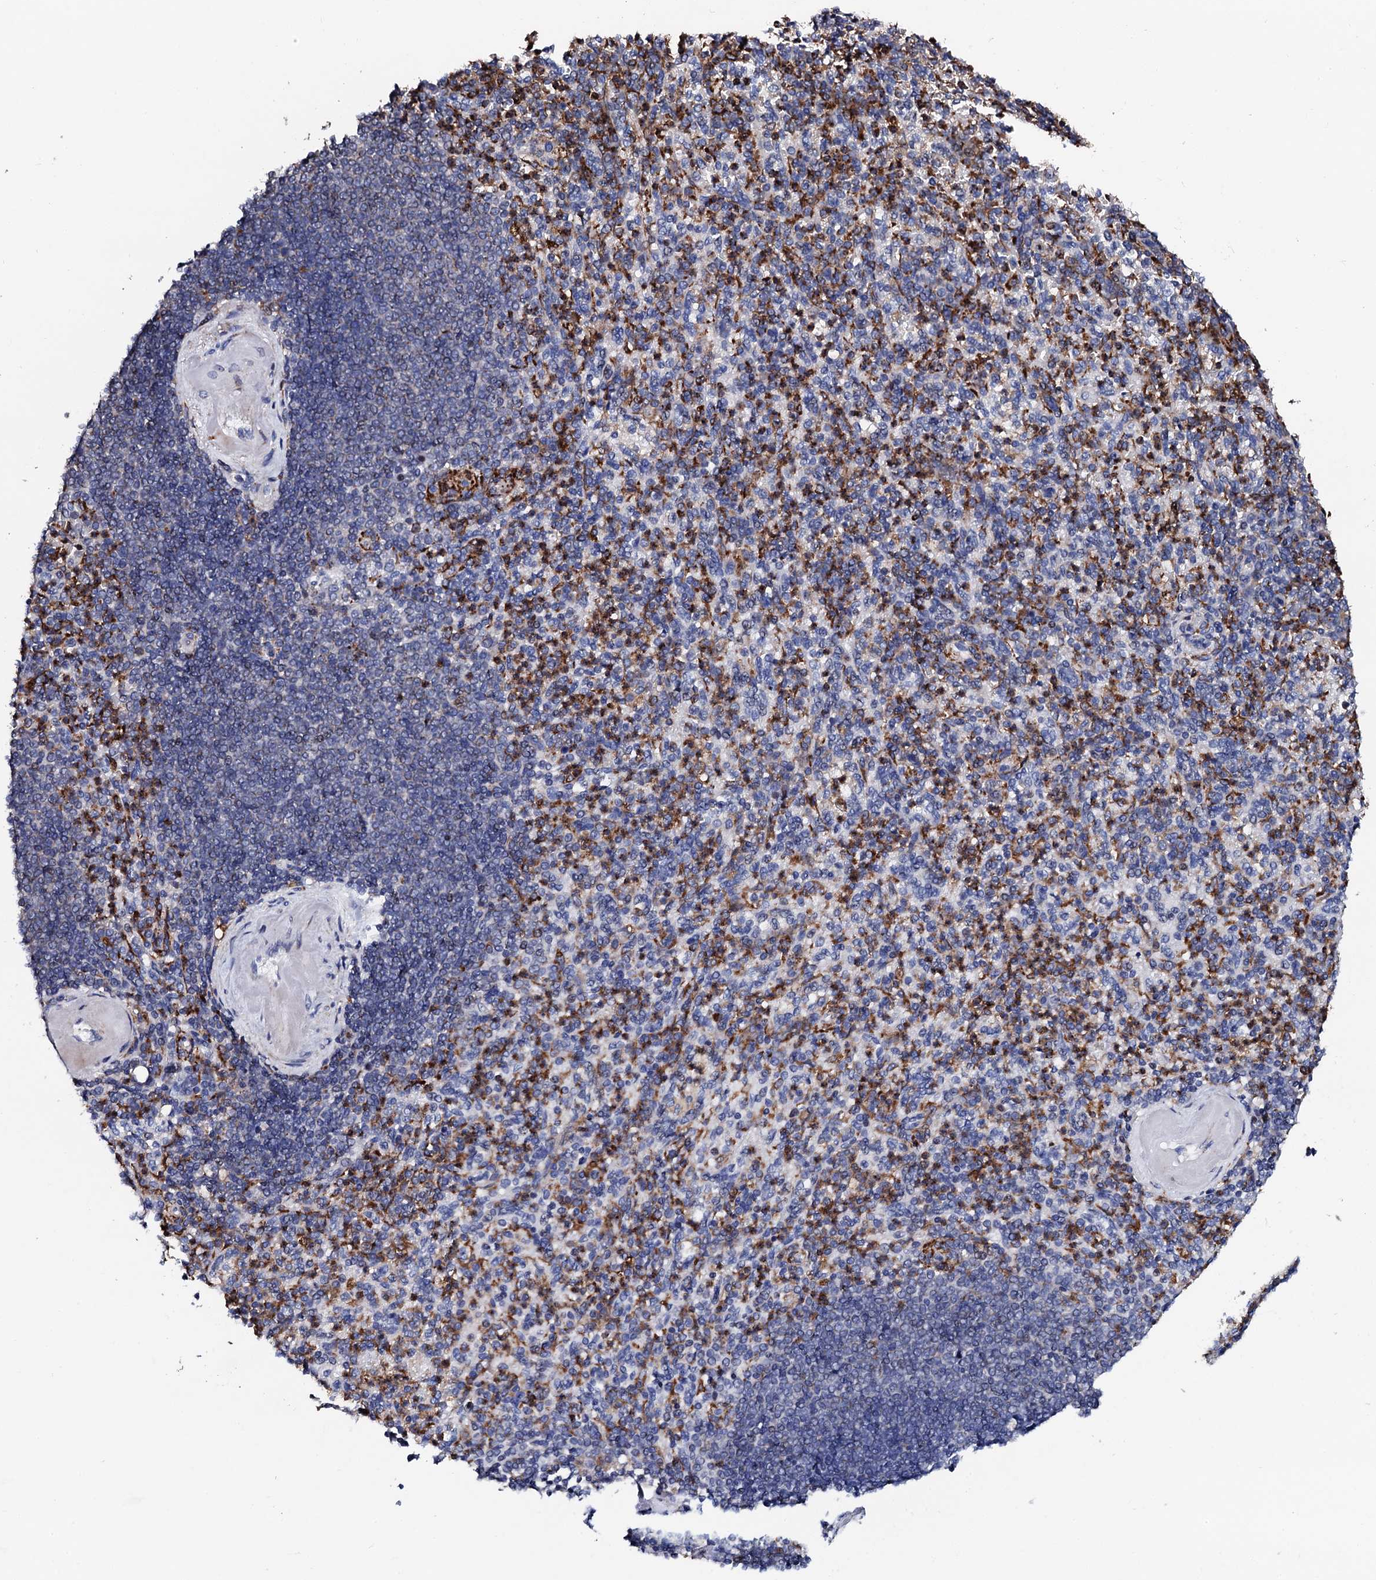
{"staining": {"intensity": "weak", "quantity": "25%-75%", "location": "cytoplasmic/membranous"}, "tissue": "spleen", "cell_type": "Cells in red pulp", "image_type": "normal", "snomed": [{"axis": "morphology", "description": "Normal tissue, NOS"}, {"axis": "topography", "description": "Spleen"}], "caption": "High-magnification brightfield microscopy of unremarkable spleen stained with DAB (brown) and counterstained with hematoxylin (blue). cells in red pulp exhibit weak cytoplasmic/membranous positivity is appreciated in approximately25%-75% of cells. (IHC, brightfield microscopy, high magnification).", "gene": "TCIRG1", "patient": {"sex": "female", "age": 74}}